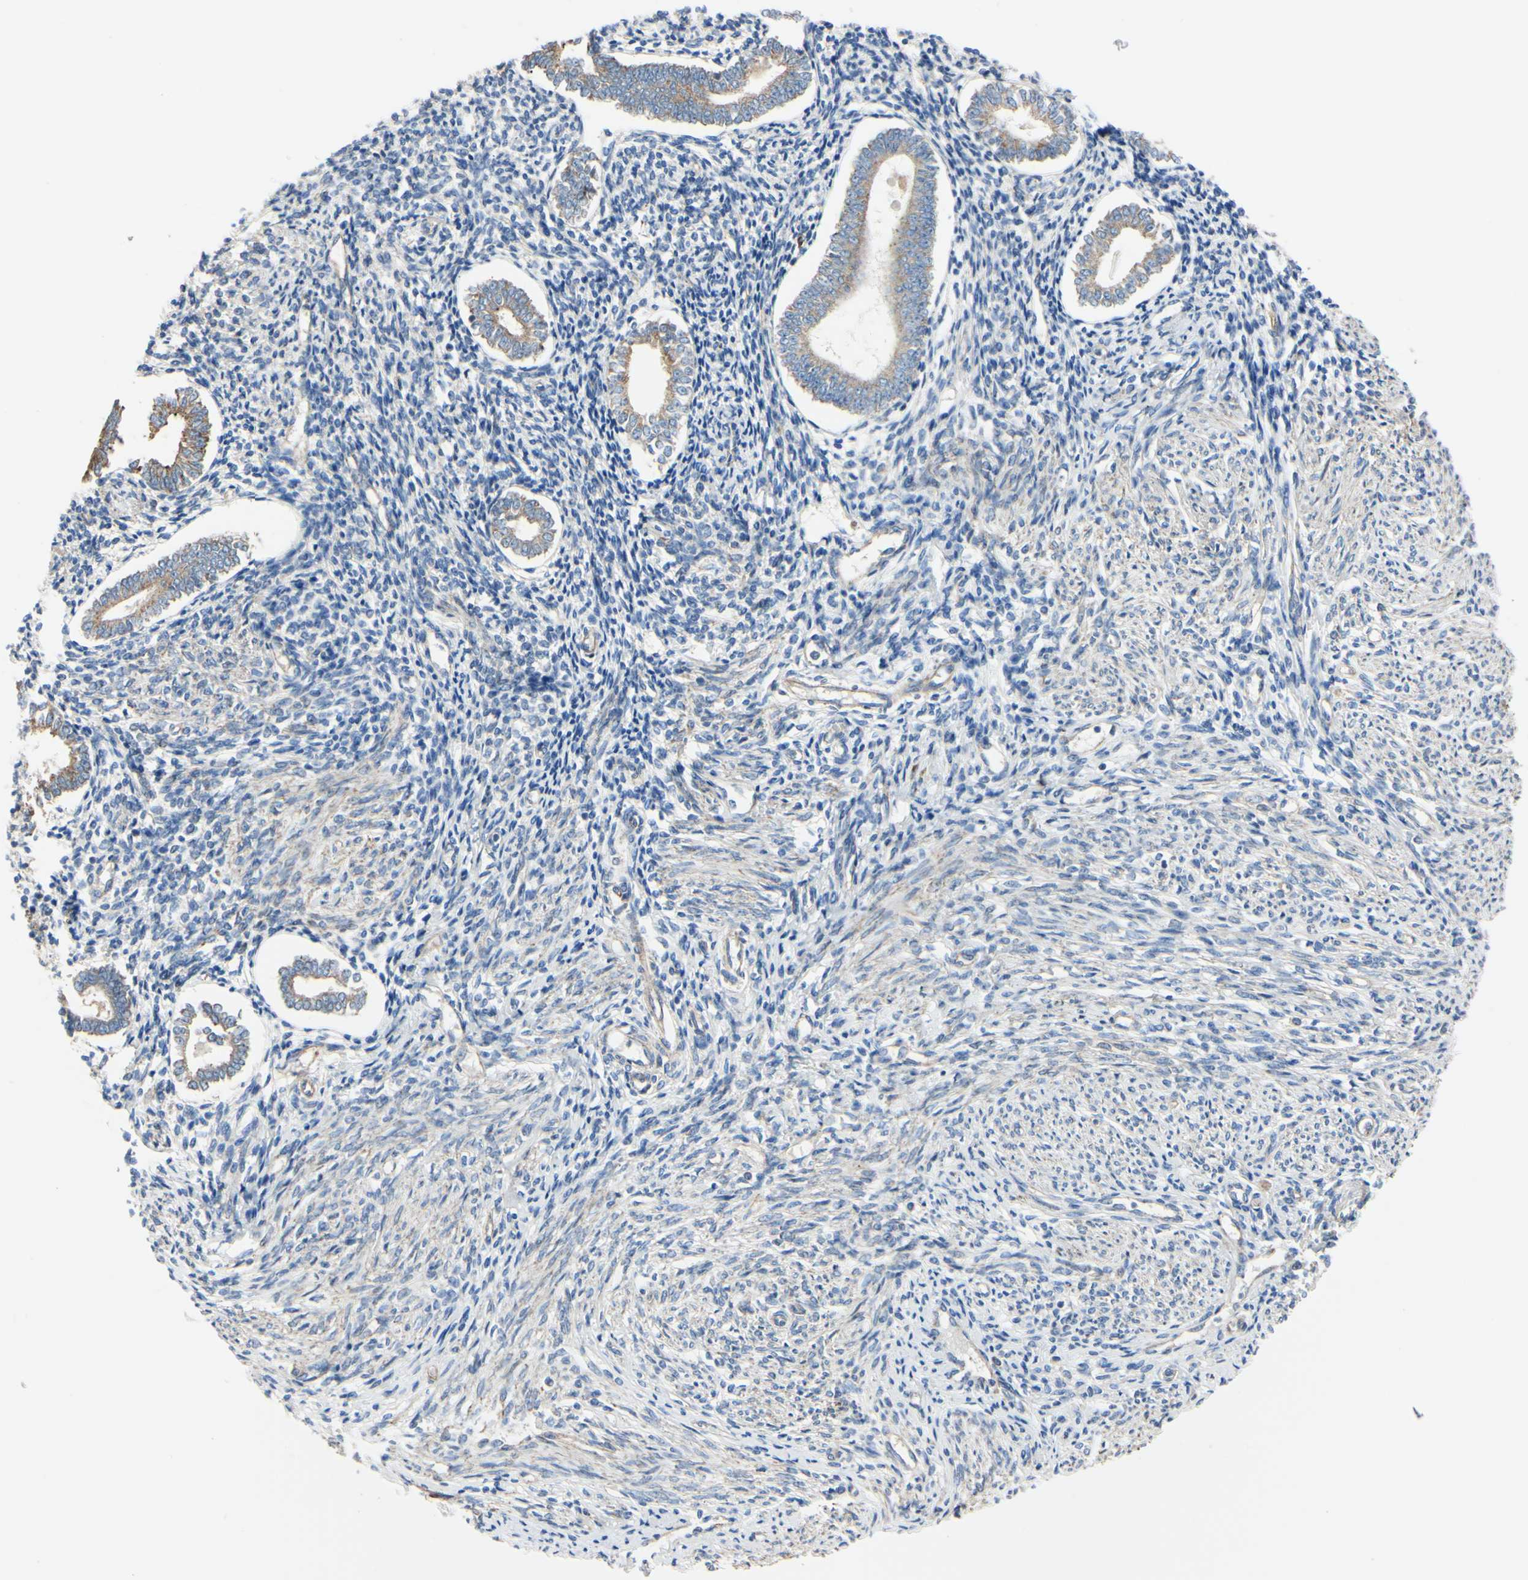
{"staining": {"intensity": "weak", "quantity": "25%-75%", "location": "cytoplasmic/membranous"}, "tissue": "endometrium", "cell_type": "Cells in endometrial stroma", "image_type": "normal", "snomed": [{"axis": "morphology", "description": "Normal tissue, NOS"}, {"axis": "topography", "description": "Endometrium"}], "caption": "Immunohistochemical staining of normal endometrium exhibits low levels of weak cytoplasmic/membranous staining in about 25%-75% of cells in endometrial stroma. (Stains: DAB in brown, nuclei in blue, Microscopy: brightfield microscopy at high magnification).", "gene": "BECN1", "patient": {"sex": "female", "age": 71}}